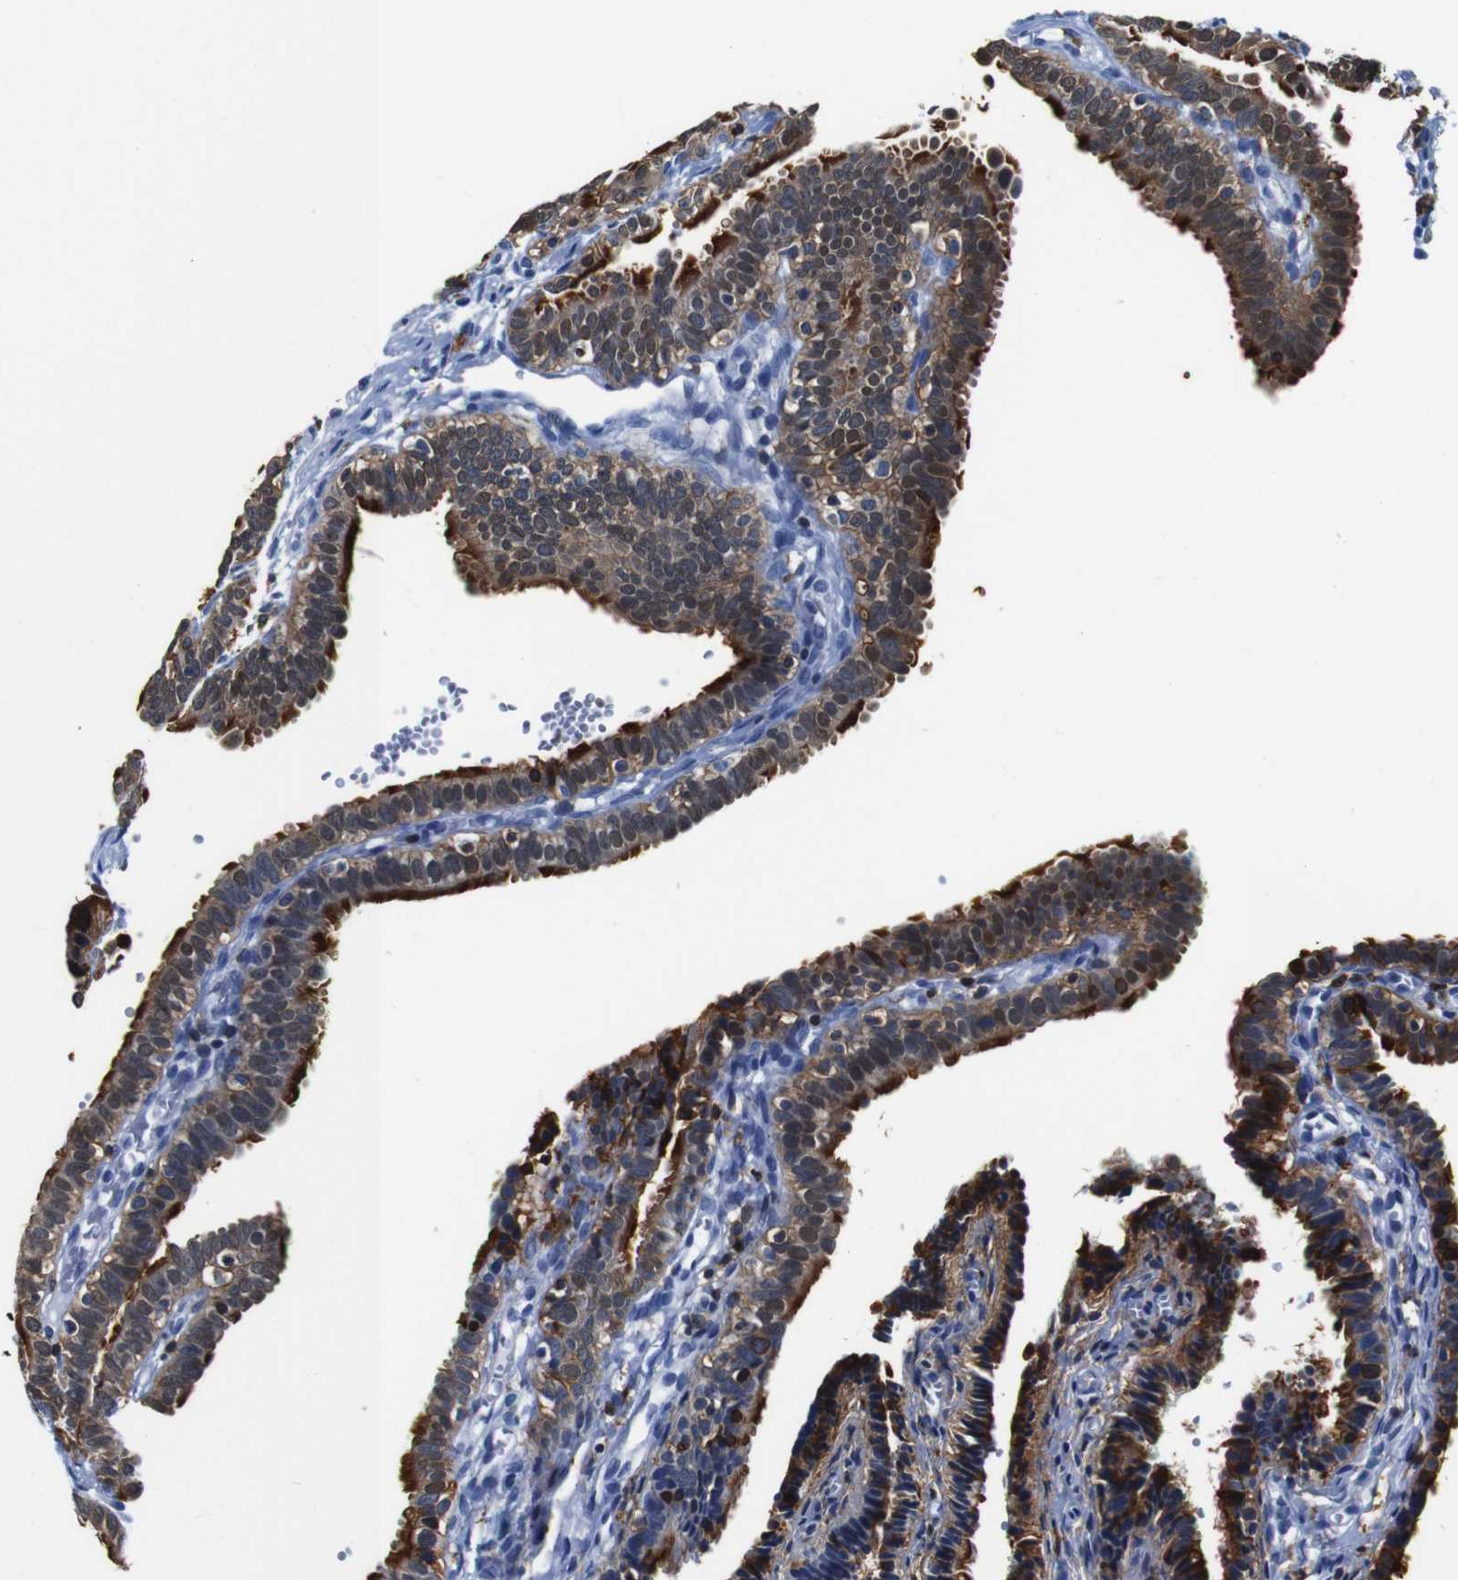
{"staining": {"intensity": "strong", "quantity": ">75%", "location": "cytoplasmic/membranous"}, "tissue": "fallopian tube", "cell_type": "Glandular cells", "image_type": "normal", "snomed": [{"axis": "morphology", "description": "Normal tissue, NOS"}, {"axis": "topography", "description": "Fallopian tube"}, {"axis": "topography", "description": "Placenta"}], "caption": "Protein staining of benign fallopian tube shows strong cytoplasmic/membranous staining in about >75% of glandular cells. (Brightfield microscopy of DAB IHC at high magnification).", "gene": "ANXA1", "patient": {"sex": "female", "age": 34}}